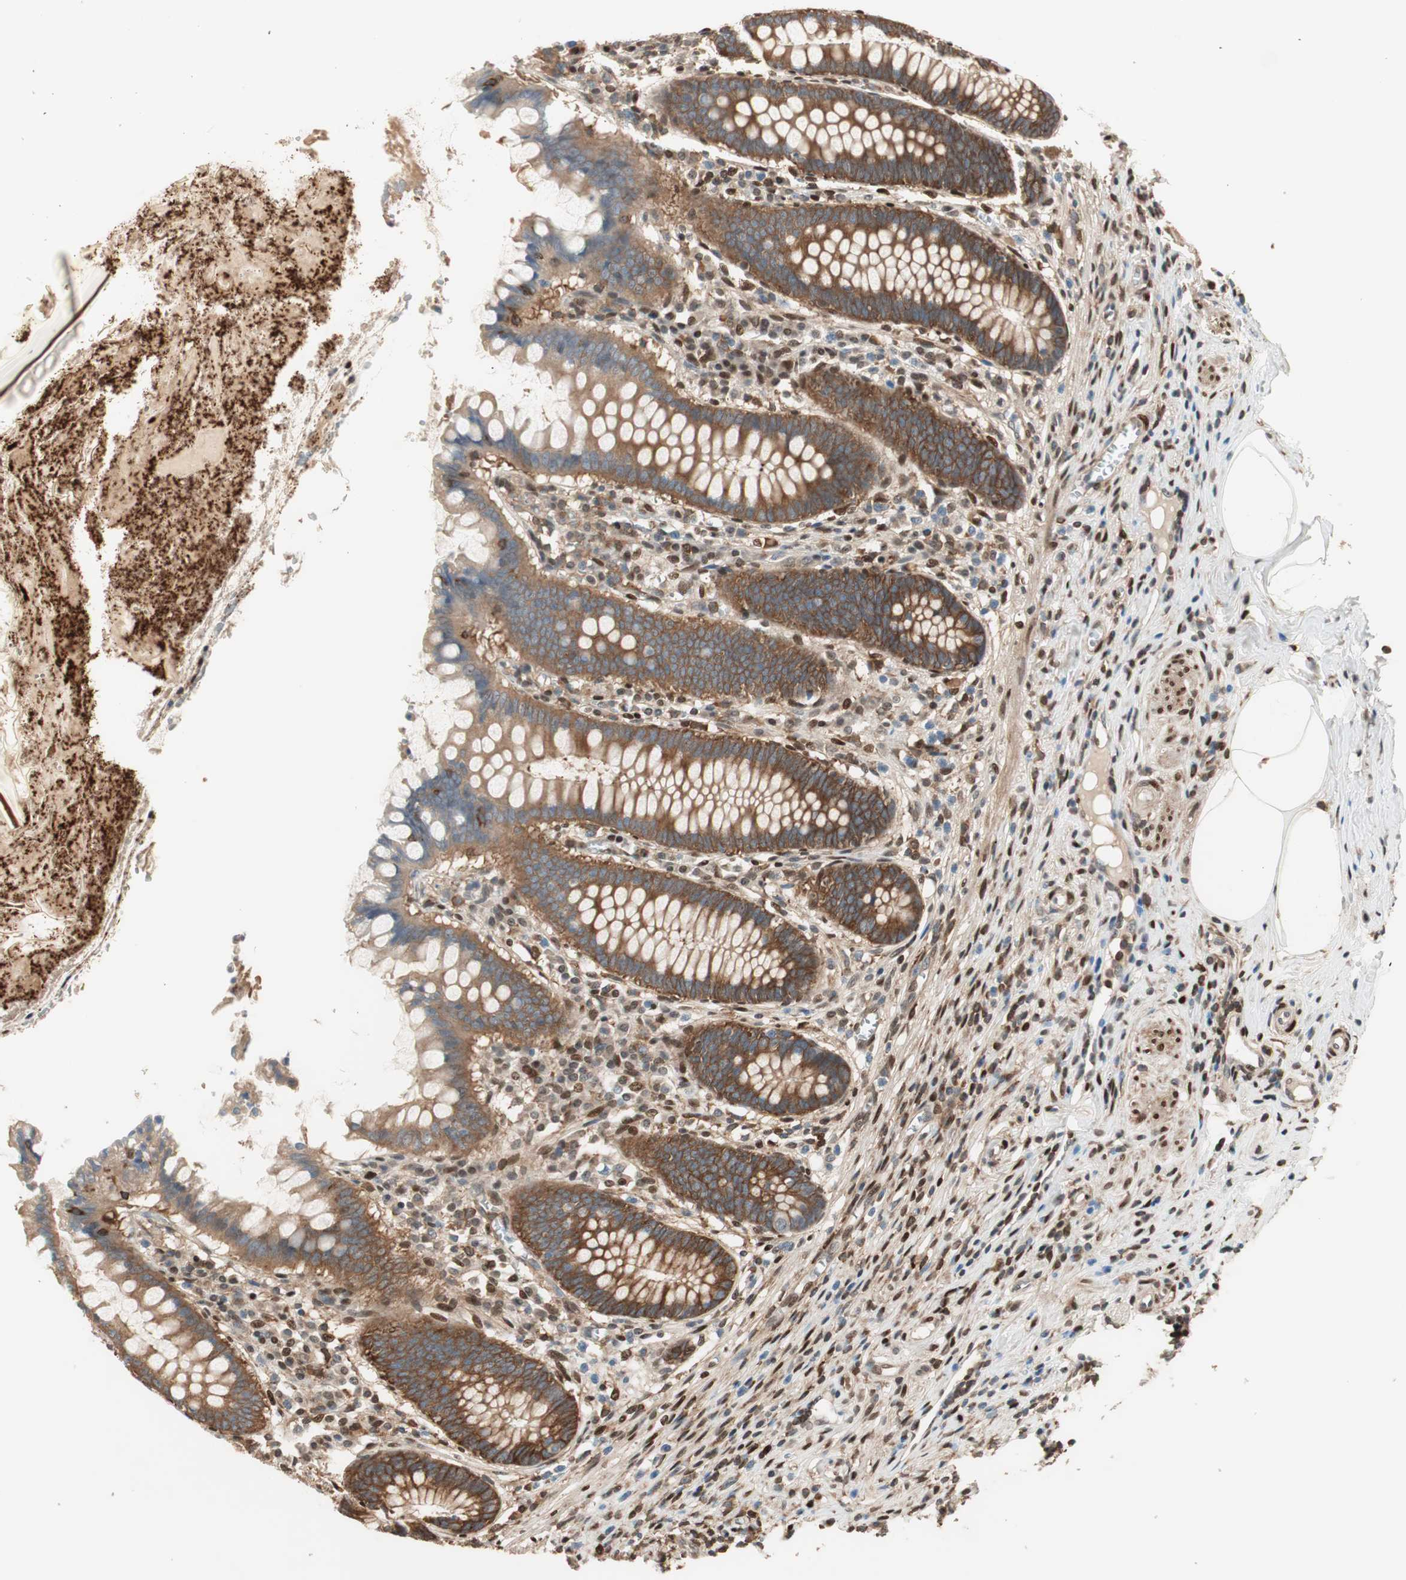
{"staining": {"intensity": "strong", "quantity": ">75%", "location": "cytoplasmic/membranous"}, "tissue": "appendix", "cell_type": "Glandular cells", "image_type": "normal", "snomed": [{"axis": "morphology", "description": "Normal tissue, NOS"}, {"axis": "topography", "description": "Appendix"}], "caption": "High-power microscopy captured an immunohistochemistry (IHC) histopathology image of normal appendix, revealing strong cytoplasmic/membranous expression in about >75% of glandular cells.", "gene": "BIN1", "patient": {"sex": "female", "age": 50}}